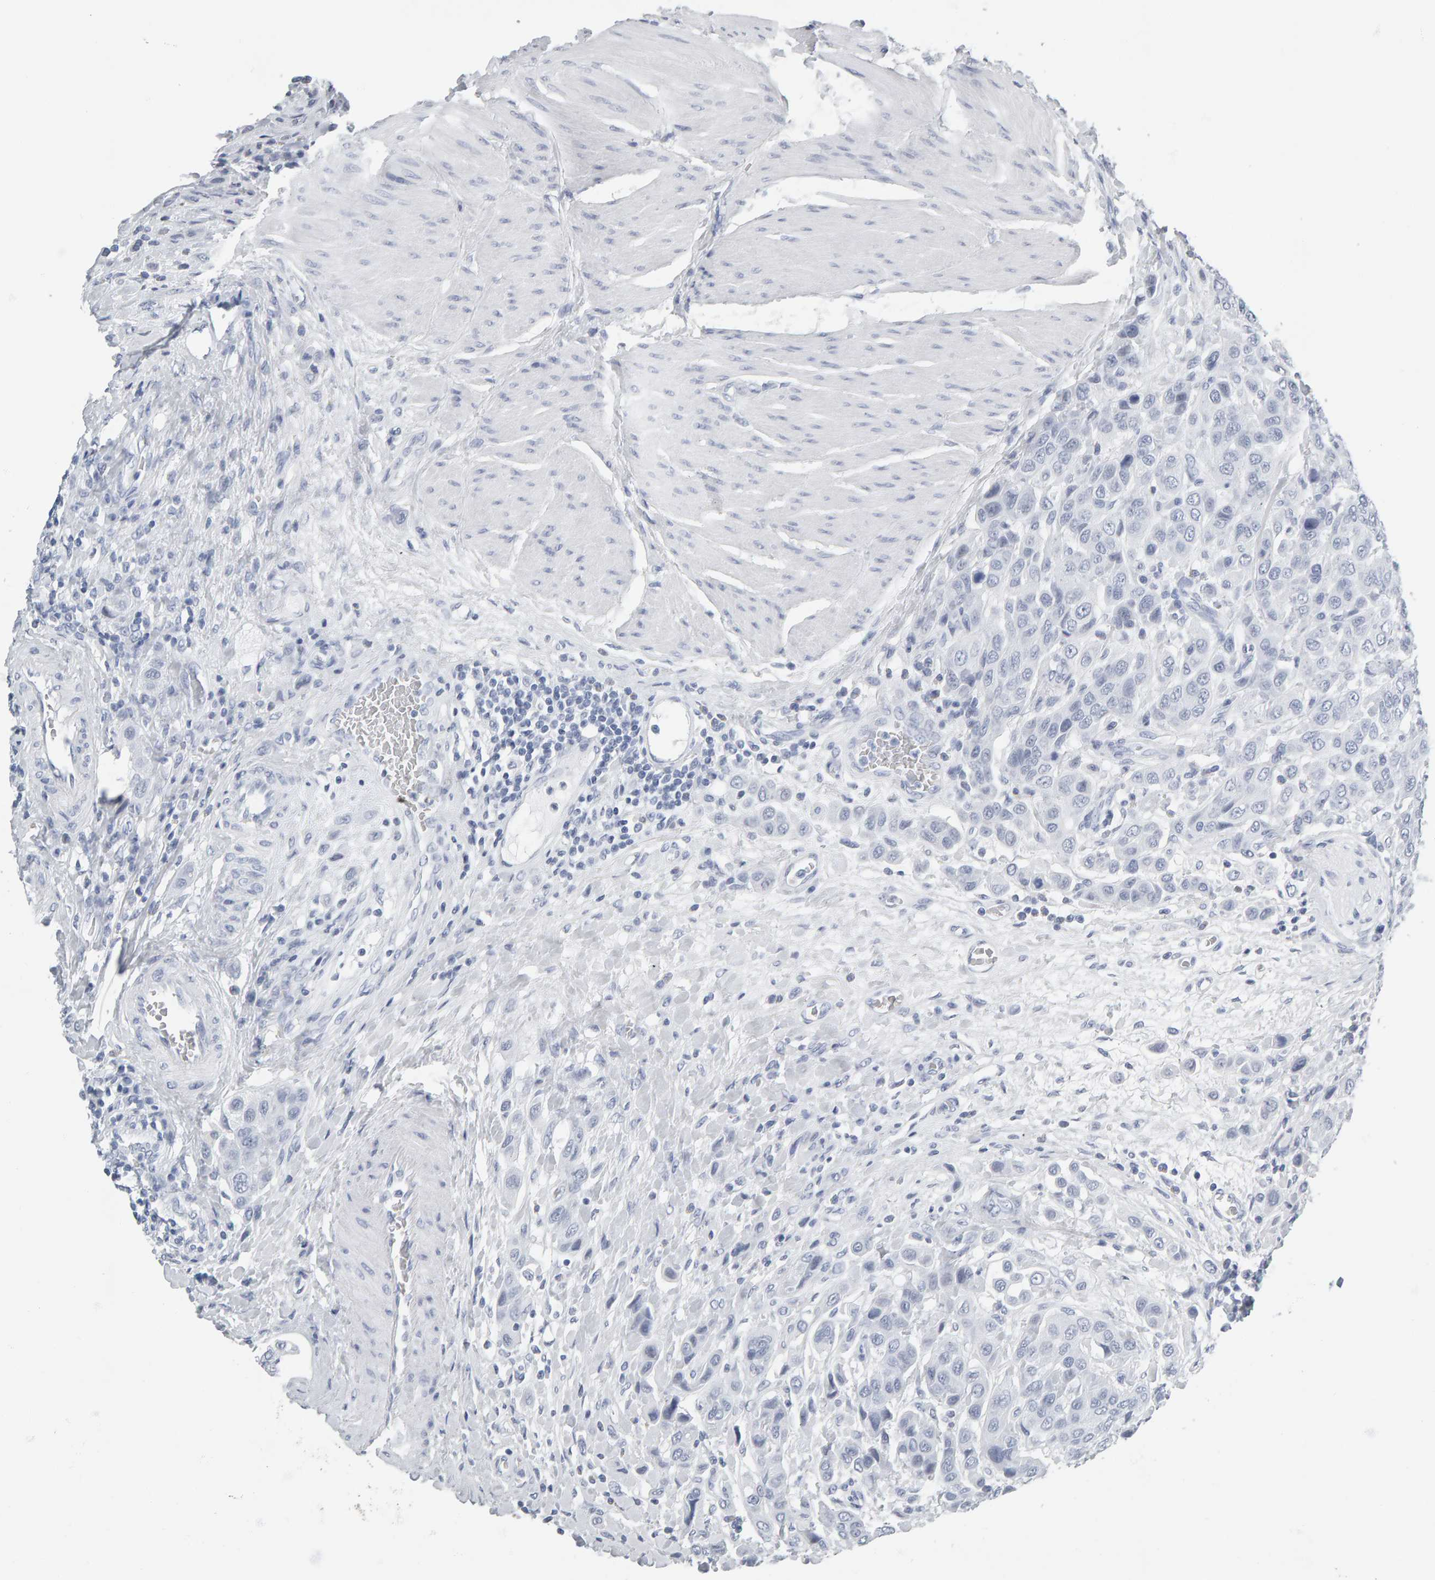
{"staining": {"intensity": "negative", "quantity": "none", "location": "none"}, "tissue": "urothelial cancer", "cell_type": "Tumor cells", "image_type": "cancer", "snomed": [{"axis": "morphology", "description": "Urothelial carcinoma, High grade"}, {"axis": "topography", "description": "Urinary bladder"}], "caption": "High power microscopy micrograph of an immunohistochemistry (IHC) micrograph of urothelial carcinoma (high-grade), revealing no significant staining in tumor cells. (Immunohistochemistry, brightfield microscopy, high magnification).", "gene": "SPACA3", "patient": {"sex": "male", "age": 50}}